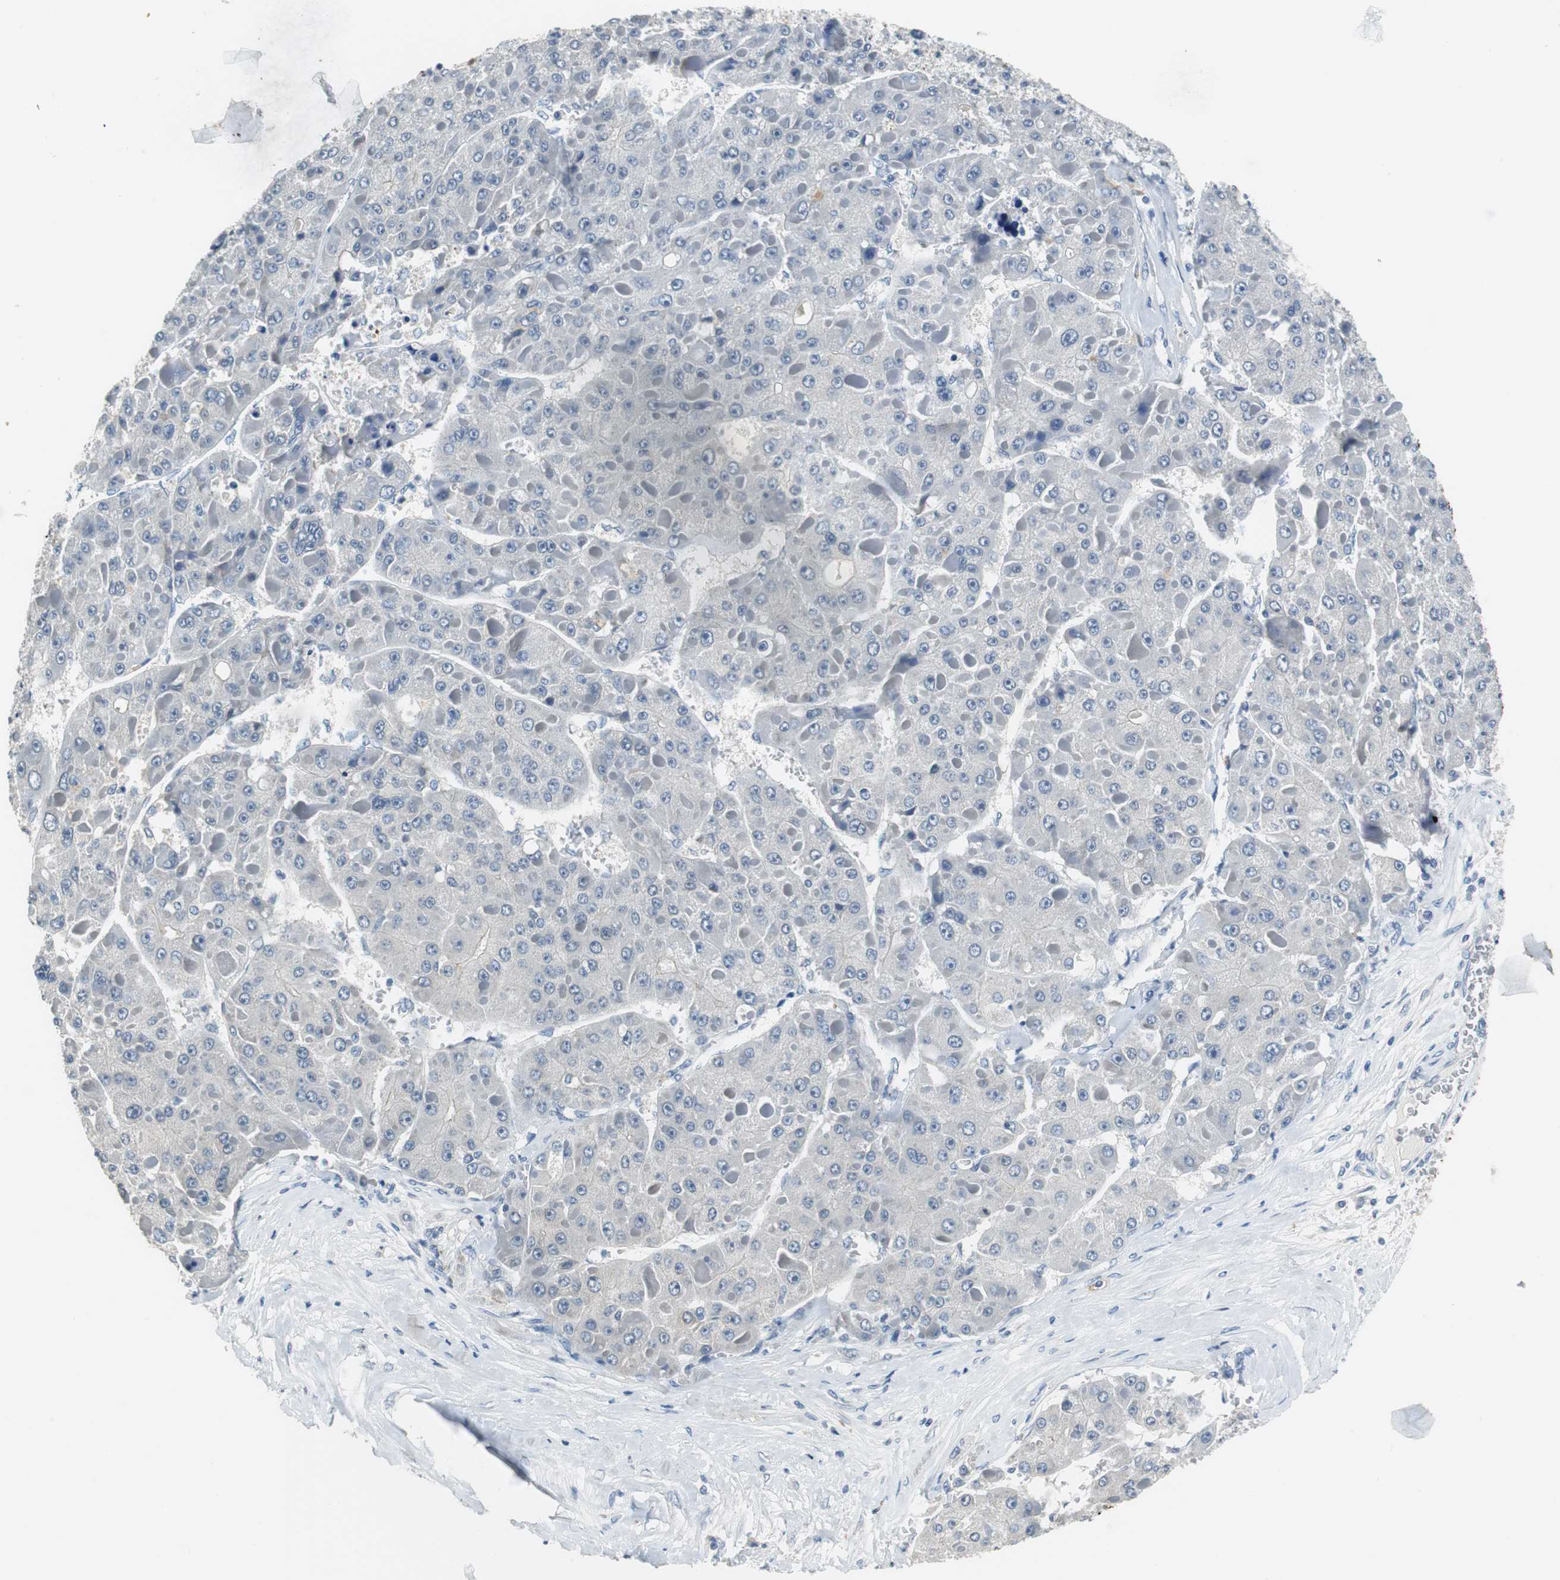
{"staining": {"intensity": "negative", "quantity": "none", "location": "none"}, "tissue": "liver cancer", "cell_type": "Tumor cells", "image_type": "cancer", "snomed": [{"axis": "morphology", "description": "Carcinoma, Hepatocellular, NOS"}, {"axis": "topography", "description": "Liver"}], "caption": "A high-resolution histopathology image shows immunohistochemistry staining of hepatocellular carcinoma (liver), which displays no significant staining in tumor cells.", "gene": "MUC7", "patient": {"sex": "female", "age": 73}}